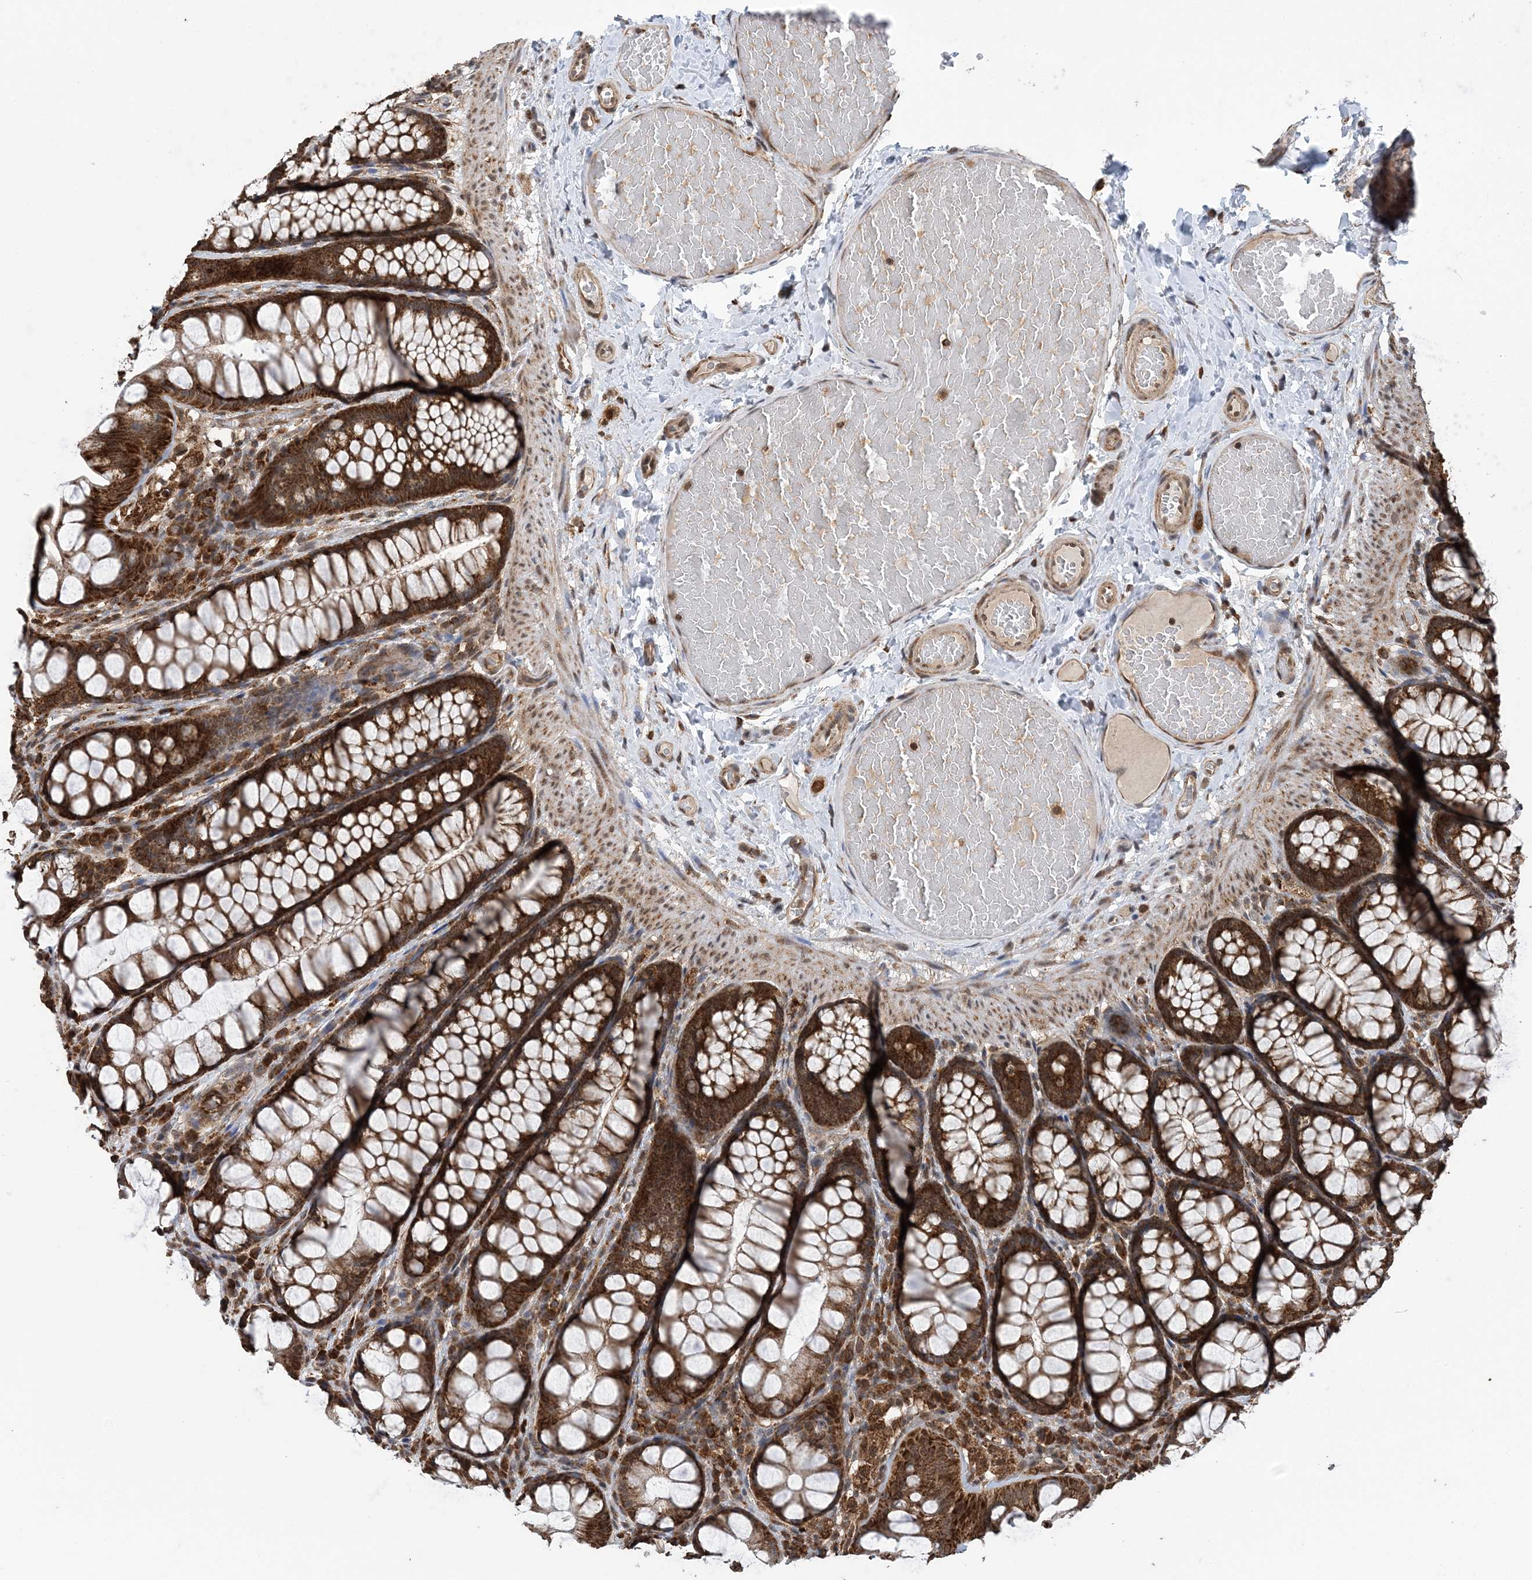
{"staining": {"intensity": "moderate", "quantity": ">75%", "location": "cytoplasmic/membranous"}, "tissue": "colon", "cell_type": "Endothelial cells", "image_type": "normal", "snomed": [{"axis": "morphology", "description": "Normal tissue, NOS"}, {"axis": "topography", "description": "Colon"}], "caption": "A histopathology image showing moderate cytoplasmic/membranous positivity in approximately >75% of endothelial cells in benign colon, as visualized by brown immunohistochemical staining.", "gene": "PCBP1", "patient": {"sex": "male", "age": 47}}